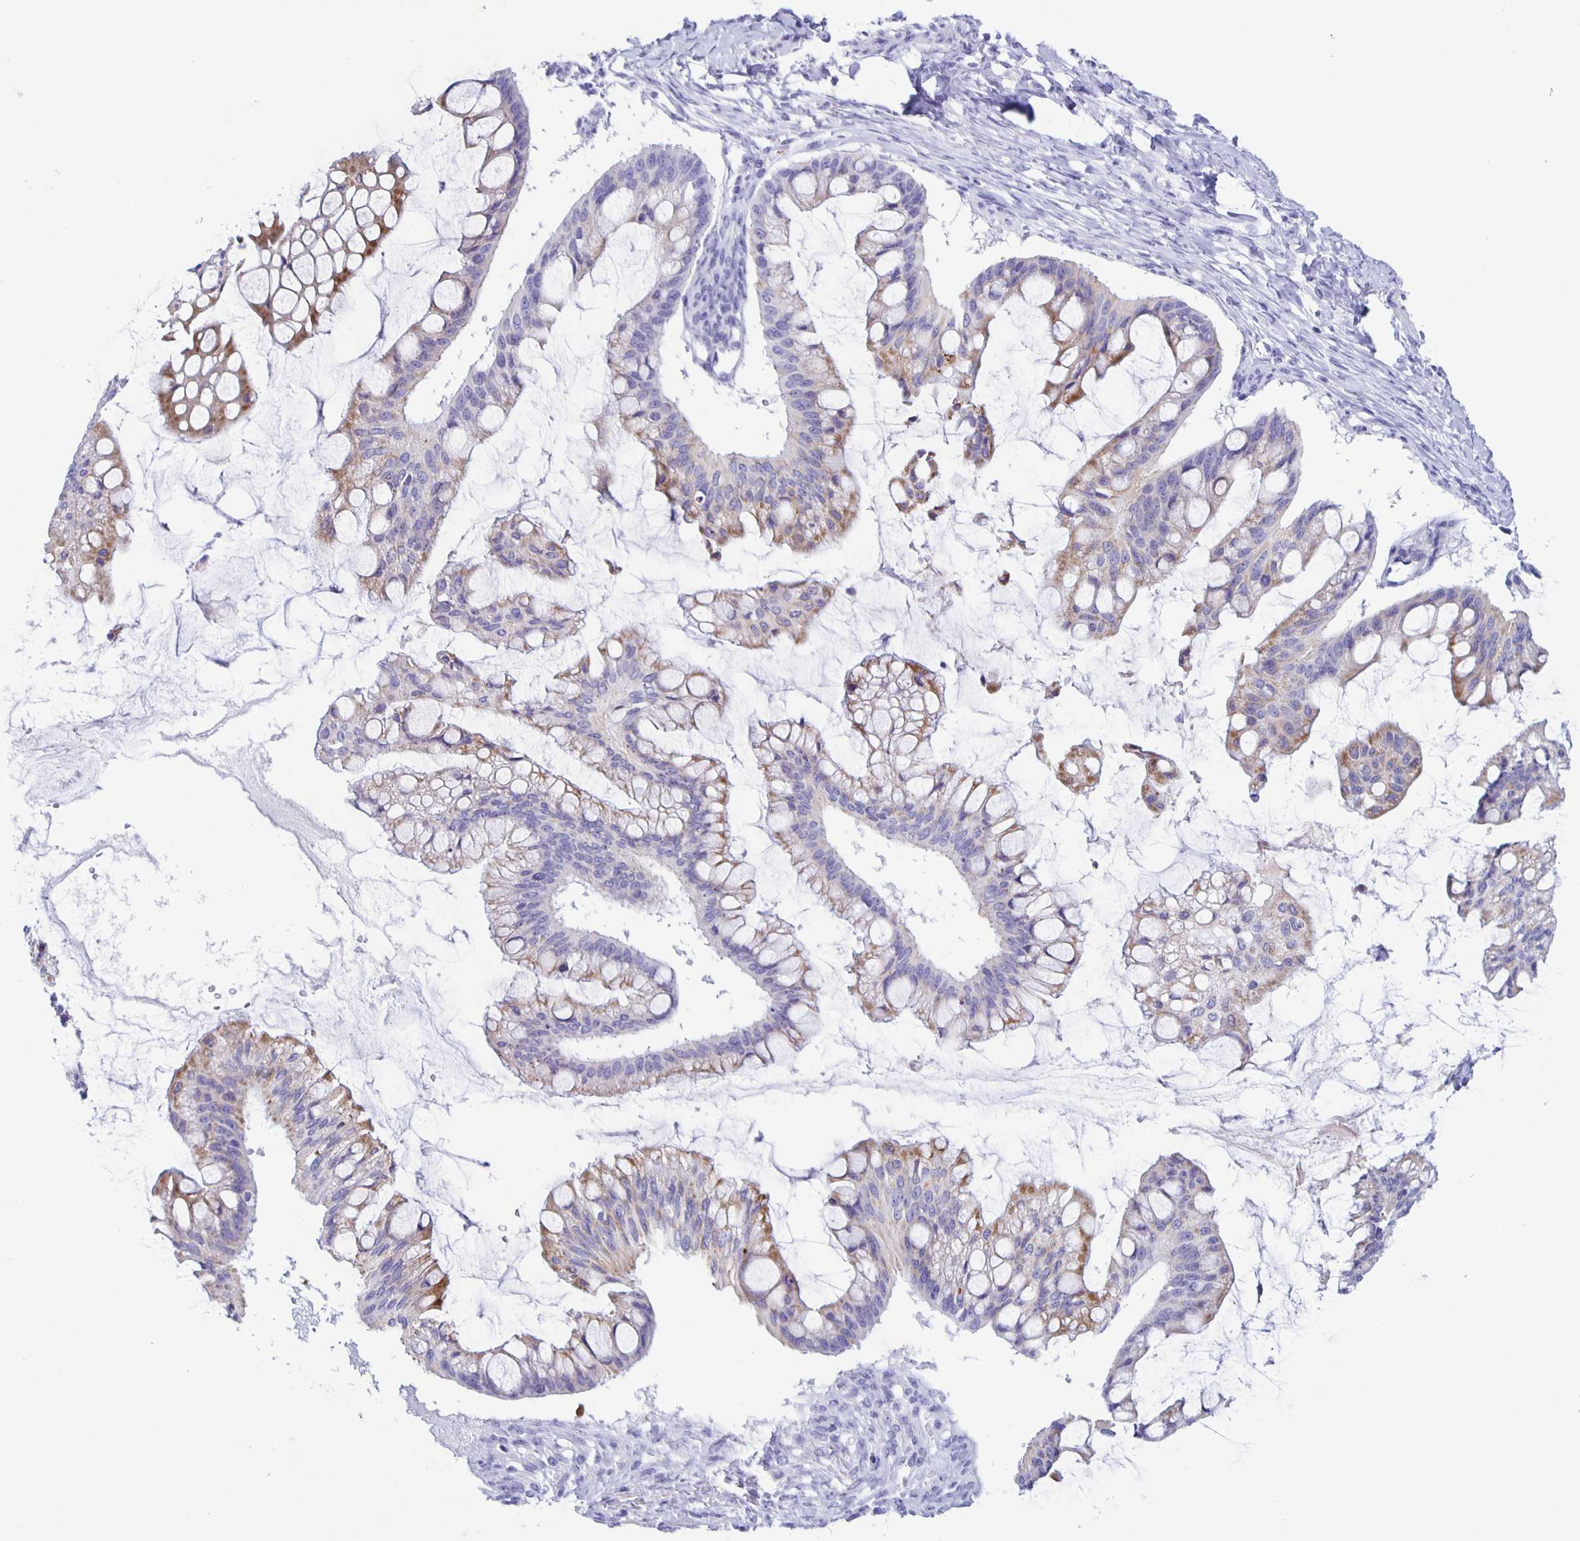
{"staining": {"intensity": "moderate", "quantity": "25%-75%", "location": "cytoplasmic/membranous"}, "tissue": "ovarian cancer", "cell_type": "Tumor cells", "image_type": "cancer", "snomed": [{"axis": "morphology", "description": "Cystadenocarcinoma, mucinous, NOS"}, {"axis": "topography", "description": "Ovary"}], "caption": "Ovarian cancer (mucinous cystadenocarcinoma) stained with a brown dye displays moderate cytoplasmic/membranous positive staining in approximately 25%-75% of tumor cells.", "gene": "AQP6", "patient": {"sex": "female", "age": 73}}